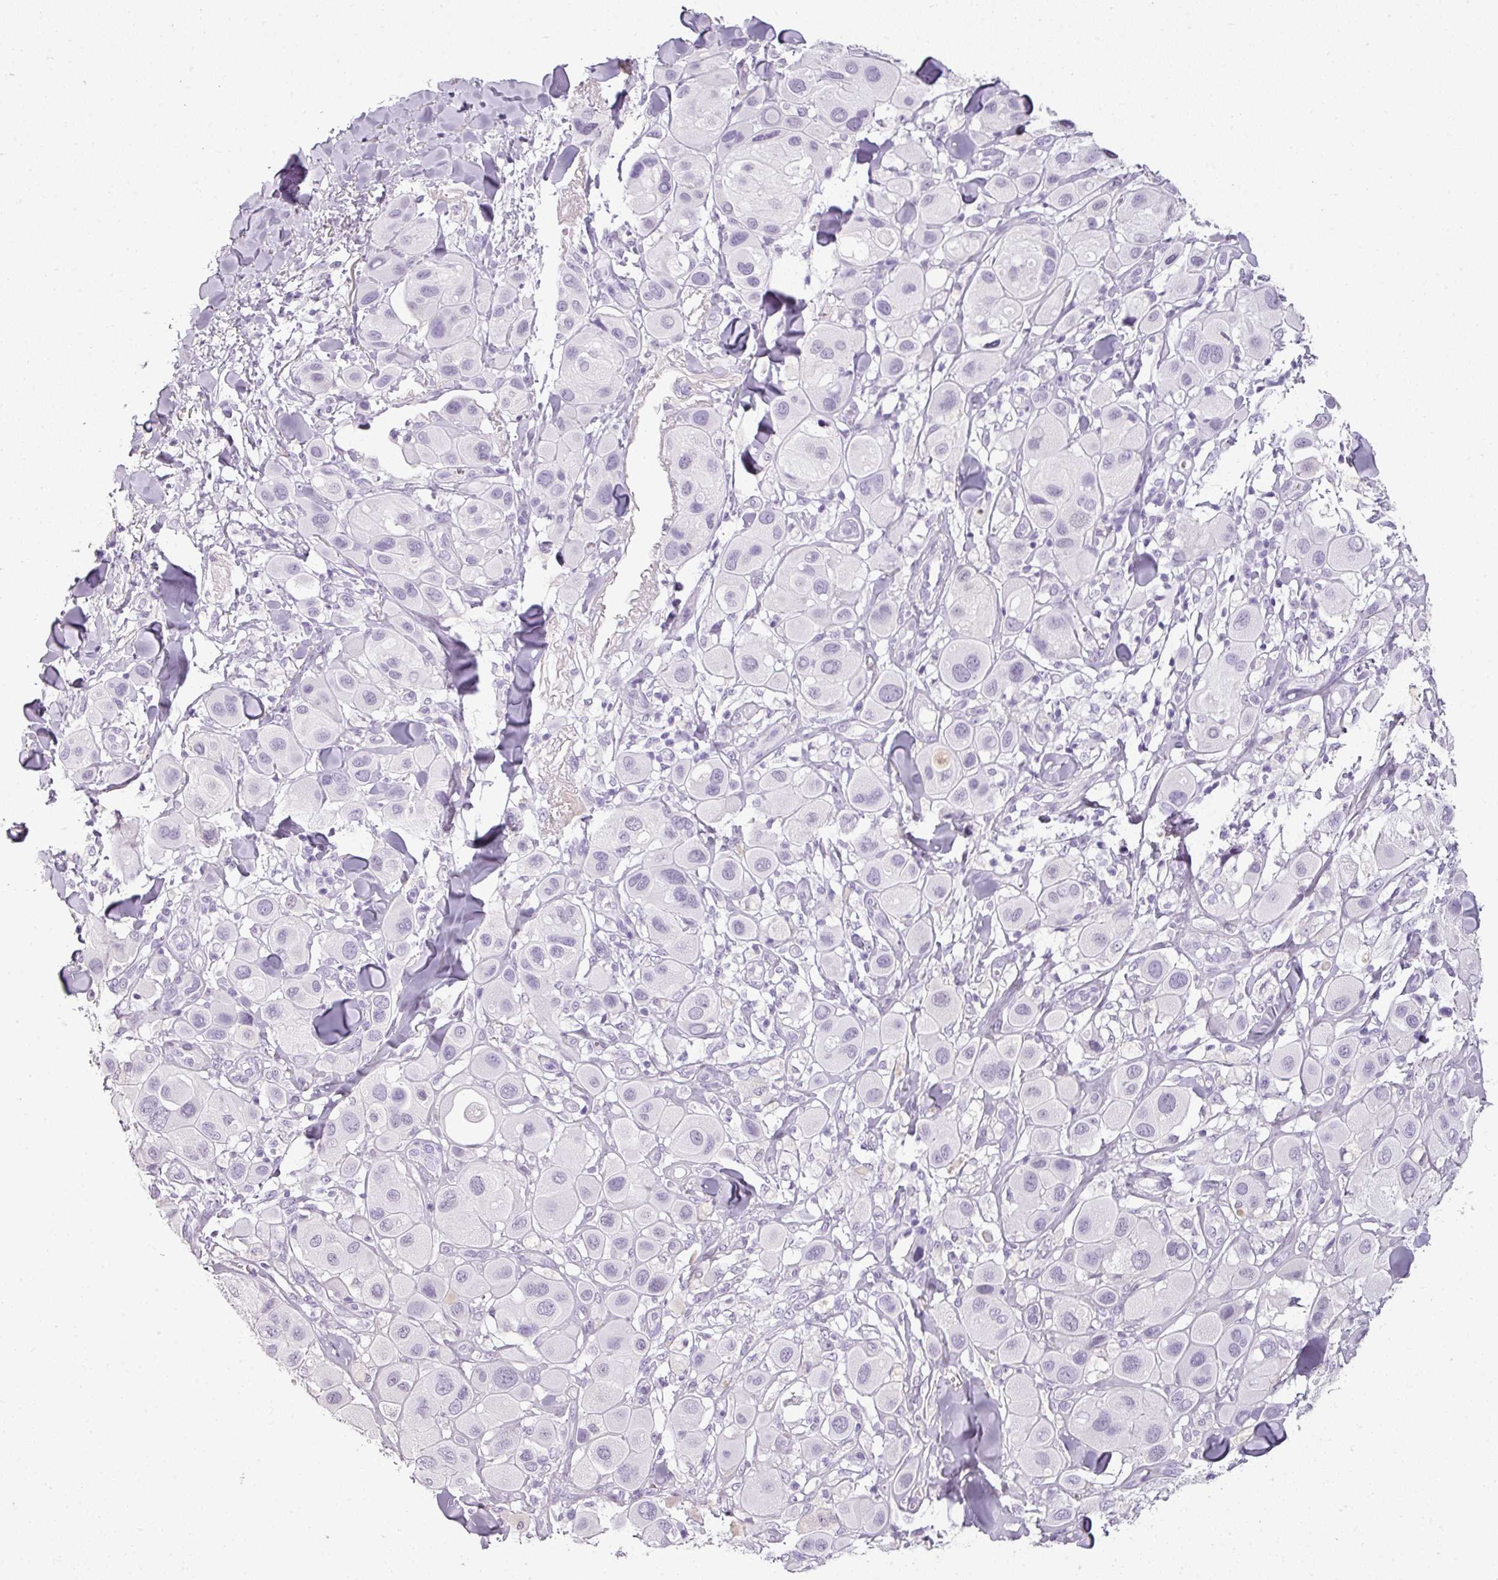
{"staining": {"intensity": "negative", "quantity": "none", "location": "none"}, "tissue": "melanoma", "cell_type": "Tumor cells", "image_type": "cancer", "snomed": [{"axis": "morphology", "description": "Malignant melanoma, Metastatic site"}, {"axis": "topography", "description": "Skin"}], "caption": "IHC photomicrograph of malignant melanoma (metastatic site) stained for a protein (brown), which demonstrates no staining in tumor cells.", "gene": "SCT", "patient": {"sex": "male", "age": 41}}